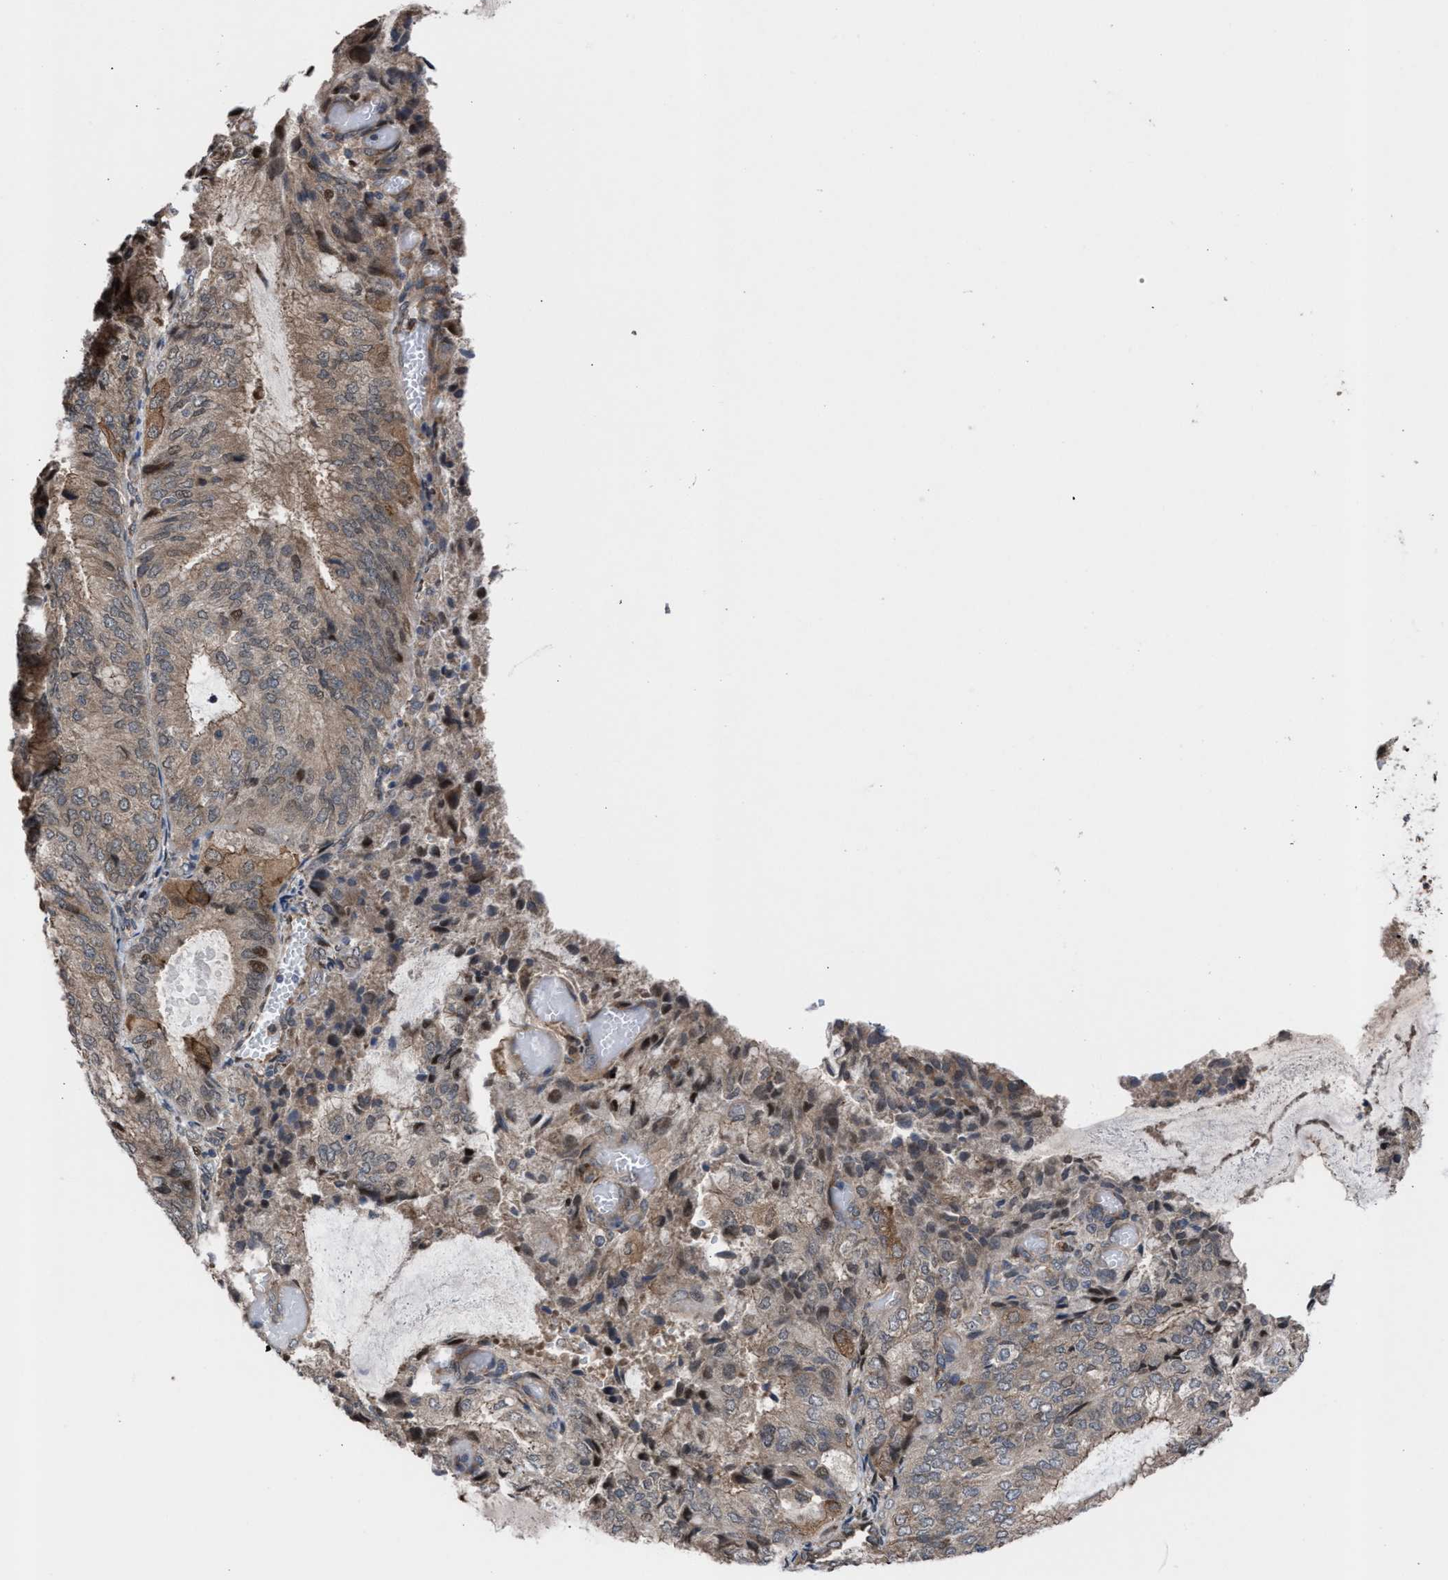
{"staining": {"intensity": "weak", "quantity": ">75%", "location": "cytoplasmic/membranous"}, "tissue": "endometrial cancer", "cell_type": "Tumor cells", "image_type": "cancer", "snomed": [{"axis": "morphology", "description": "Adenocarcinoma, NOS"}, {"axis": "topography", "description": "Endometrium"}], "caption": "The micrograph demonstrates a brown stain indicating the presence of a protein in the cytoplasmic/membranous of tumor cells in endometrial adenocarcinoma.", "gene": "TP53BP2", "patient": {"sex": "female", "age": 81}}